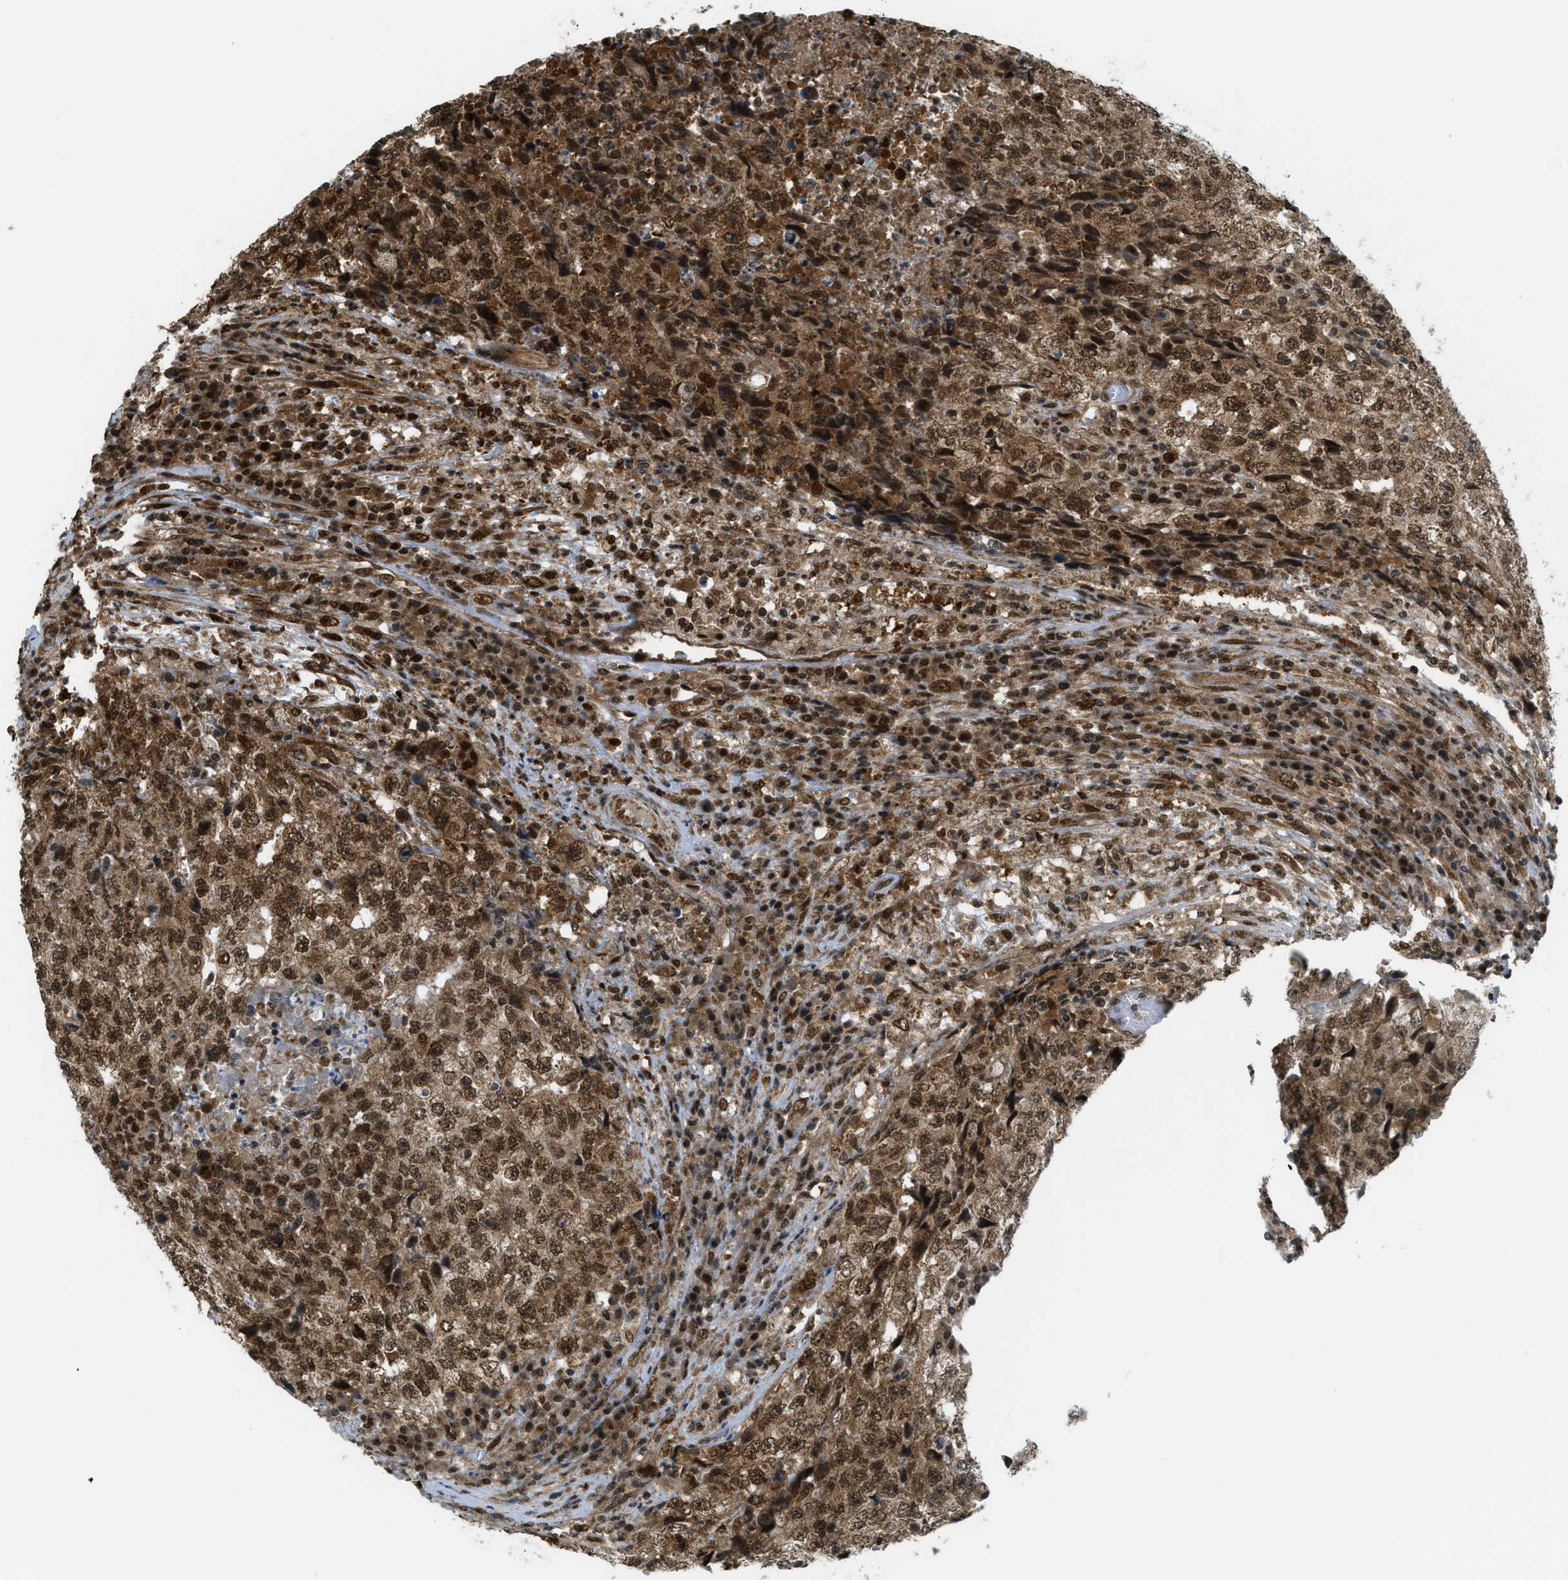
{"staining": {"intensity": "strong", "quantity": ">75%", "location": "cytoplasmic/membranous,nuclear"}, "tissue": "testis cancer", "cell_type": "Tumor cells", "image_type": "cancer", "snomed": [{"axis": "morphology", "description": "Necrosis, NOS"}, {"axis": "morphology", "description": "Carcinoma, Embryonal, NOS"}, {"axis": "topography", "description": "Testis"}], "caption": "DAB (3,3'-diaminobenzidine) immunohistochemical staining of testis cancer exhibits strong cytoplasmic/membranous and nuclear protein expression in approximately >75% of tumor cells.", "gene": "TNPO1", "patient": {"sex": "male", "age": 19}}